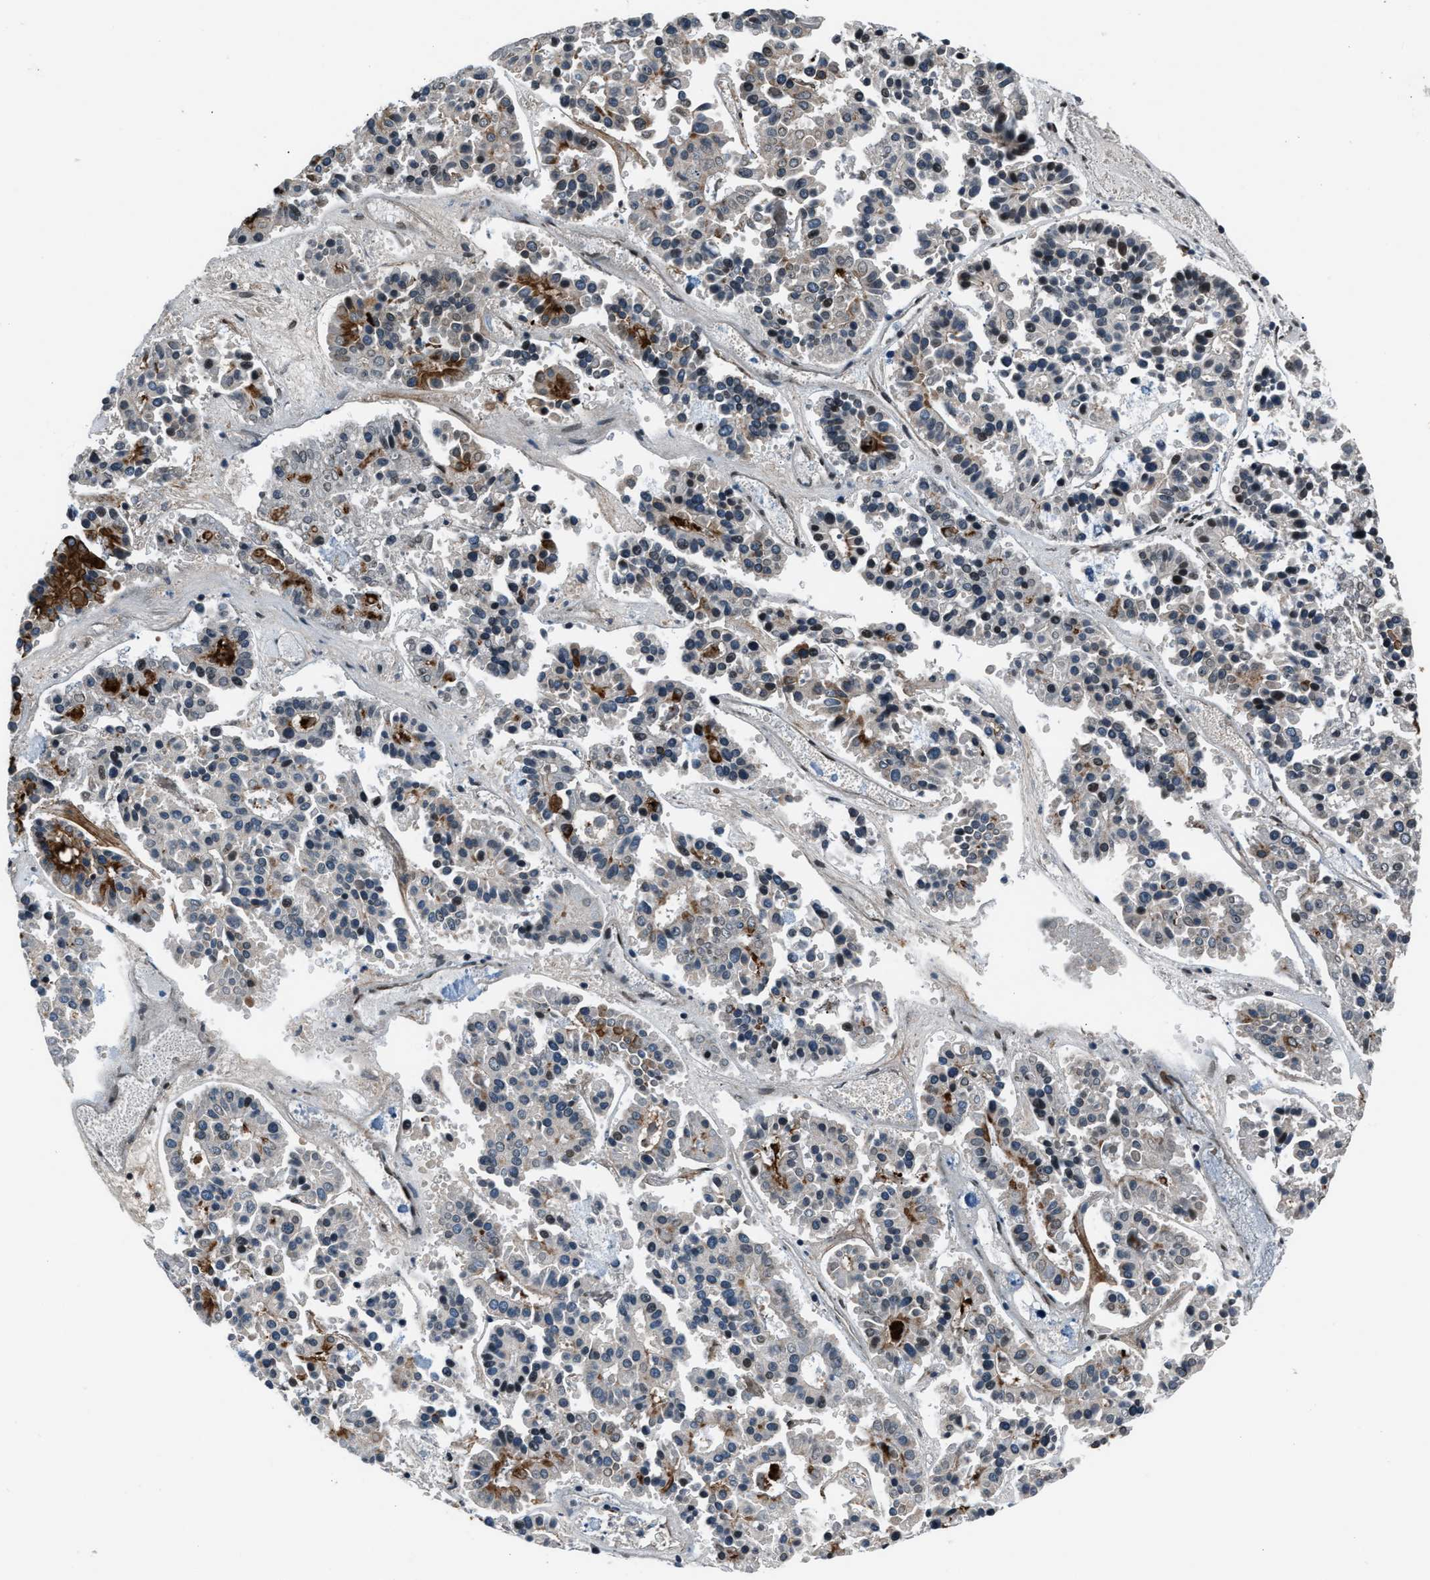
{"staining": {"intensity": "negative", "quantity": "none", "location": "none"}, "tissue": "pancreatic cancer", "cell_type": "Tumor cells", "image_type": "cancer", "snomed": [{"axis": "morphology", "description": "Adenocarcinoma, NOS"}, {"axis": "topography", "description": "Pancreas"}], "caption": "Micrograph shows no significant protein expression in tumor cells of adenocarcinoma (pancreatic).", "gene": "DYNC2I1", "patient": {"sex": "male", "age": 50}}